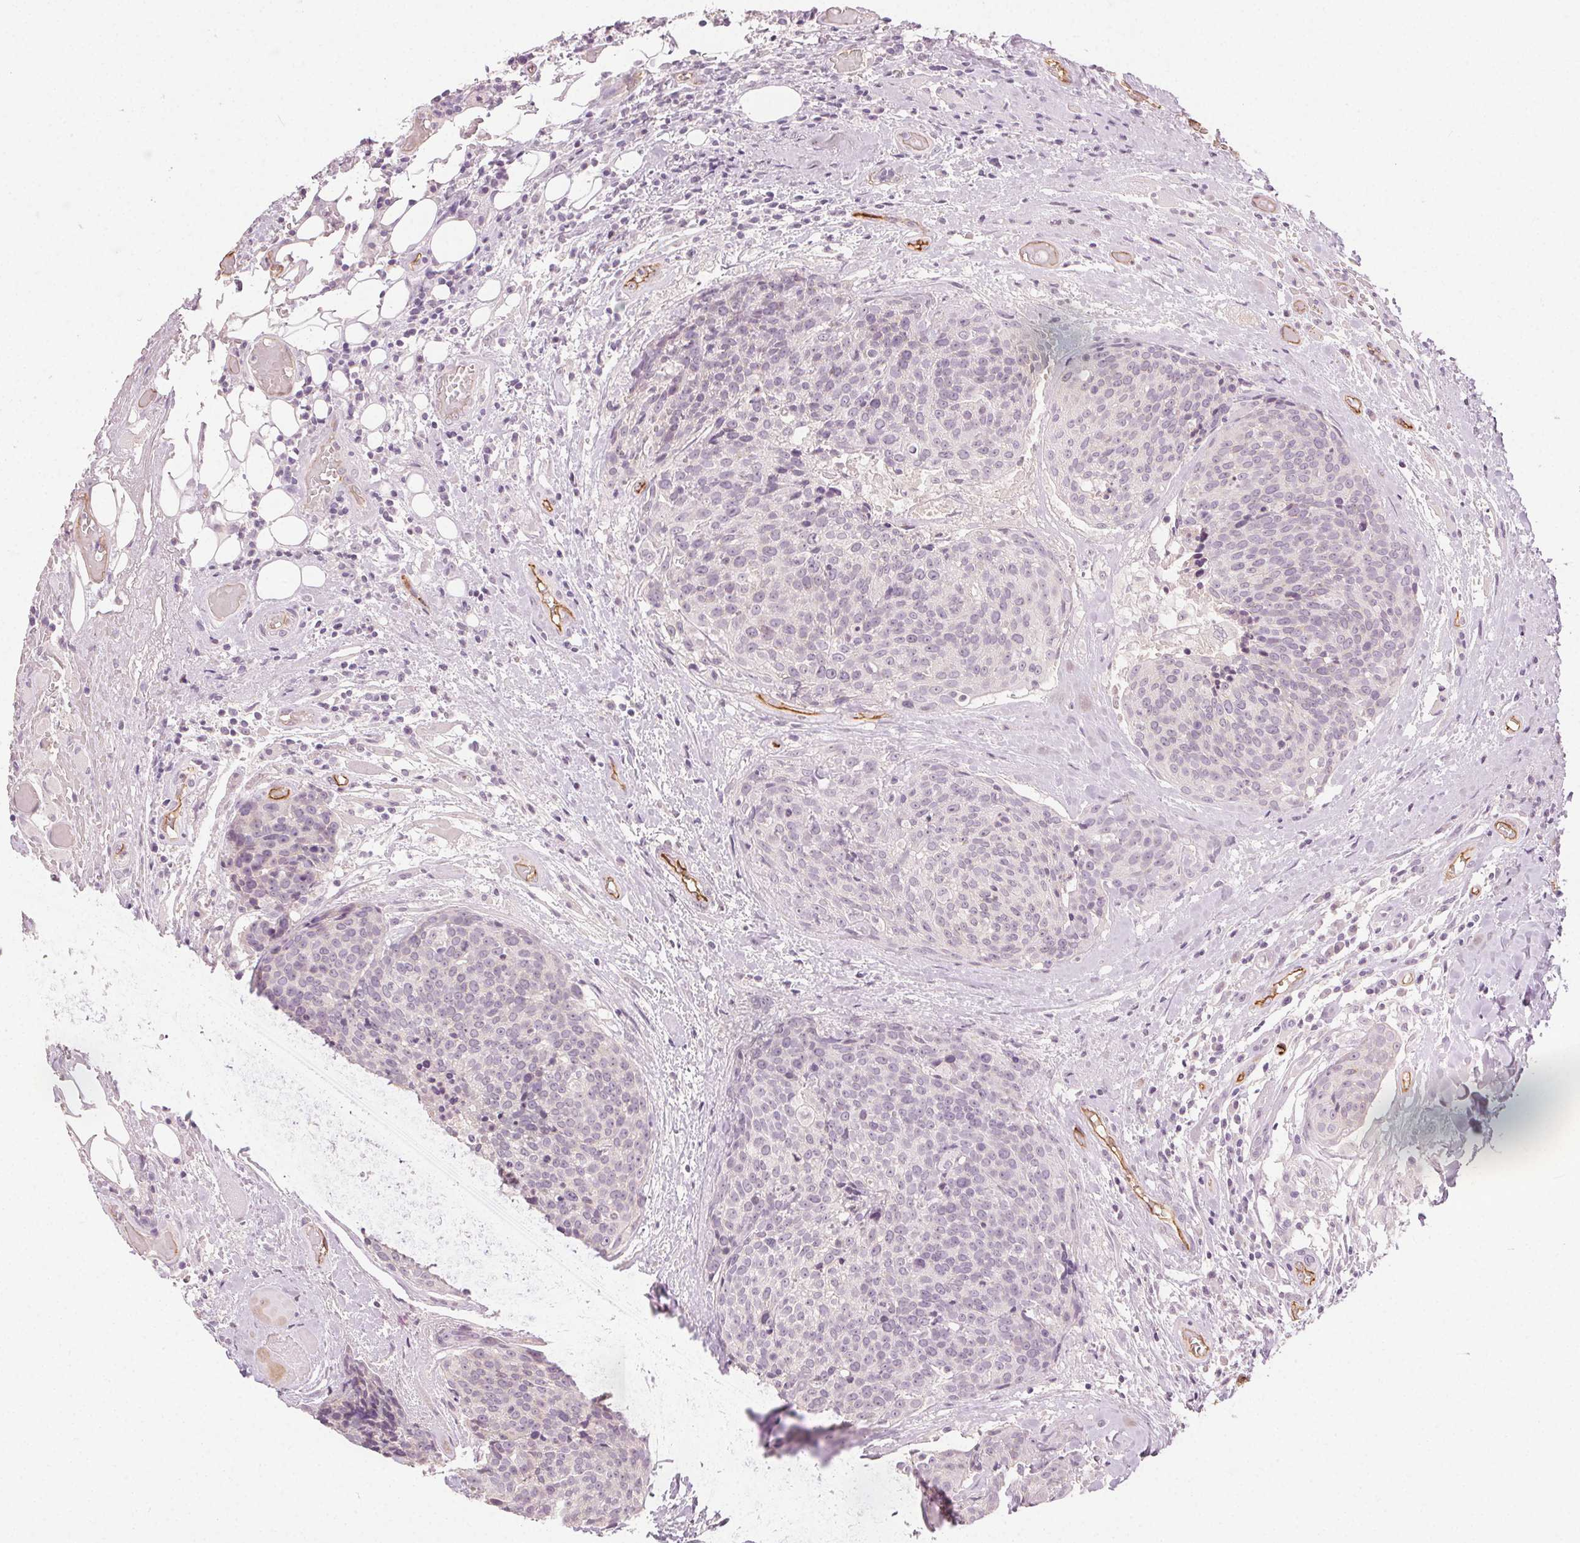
{"staining": {"intensity": "negative", "quantity": "none", "location": "none"}, "tissue": "head and neck cancer", "cell_type": "Tumor cells", "image_type": "cancer", "snomed": [{"axis": "morphology", "description": "Squamous cell carcinoma, NOS"}, {"axis": "topography", "description": "Oral tissue"}, {"axis": "topography", "description": "Head-Neck"}], "caption": "This is an immunohistochemistry (IHC) image of human head and neck squamous cell carcinoma. There is no positivity in tumor cells.", "gene": "PODXL", "patient": {"sex": "male", "age": 64}}